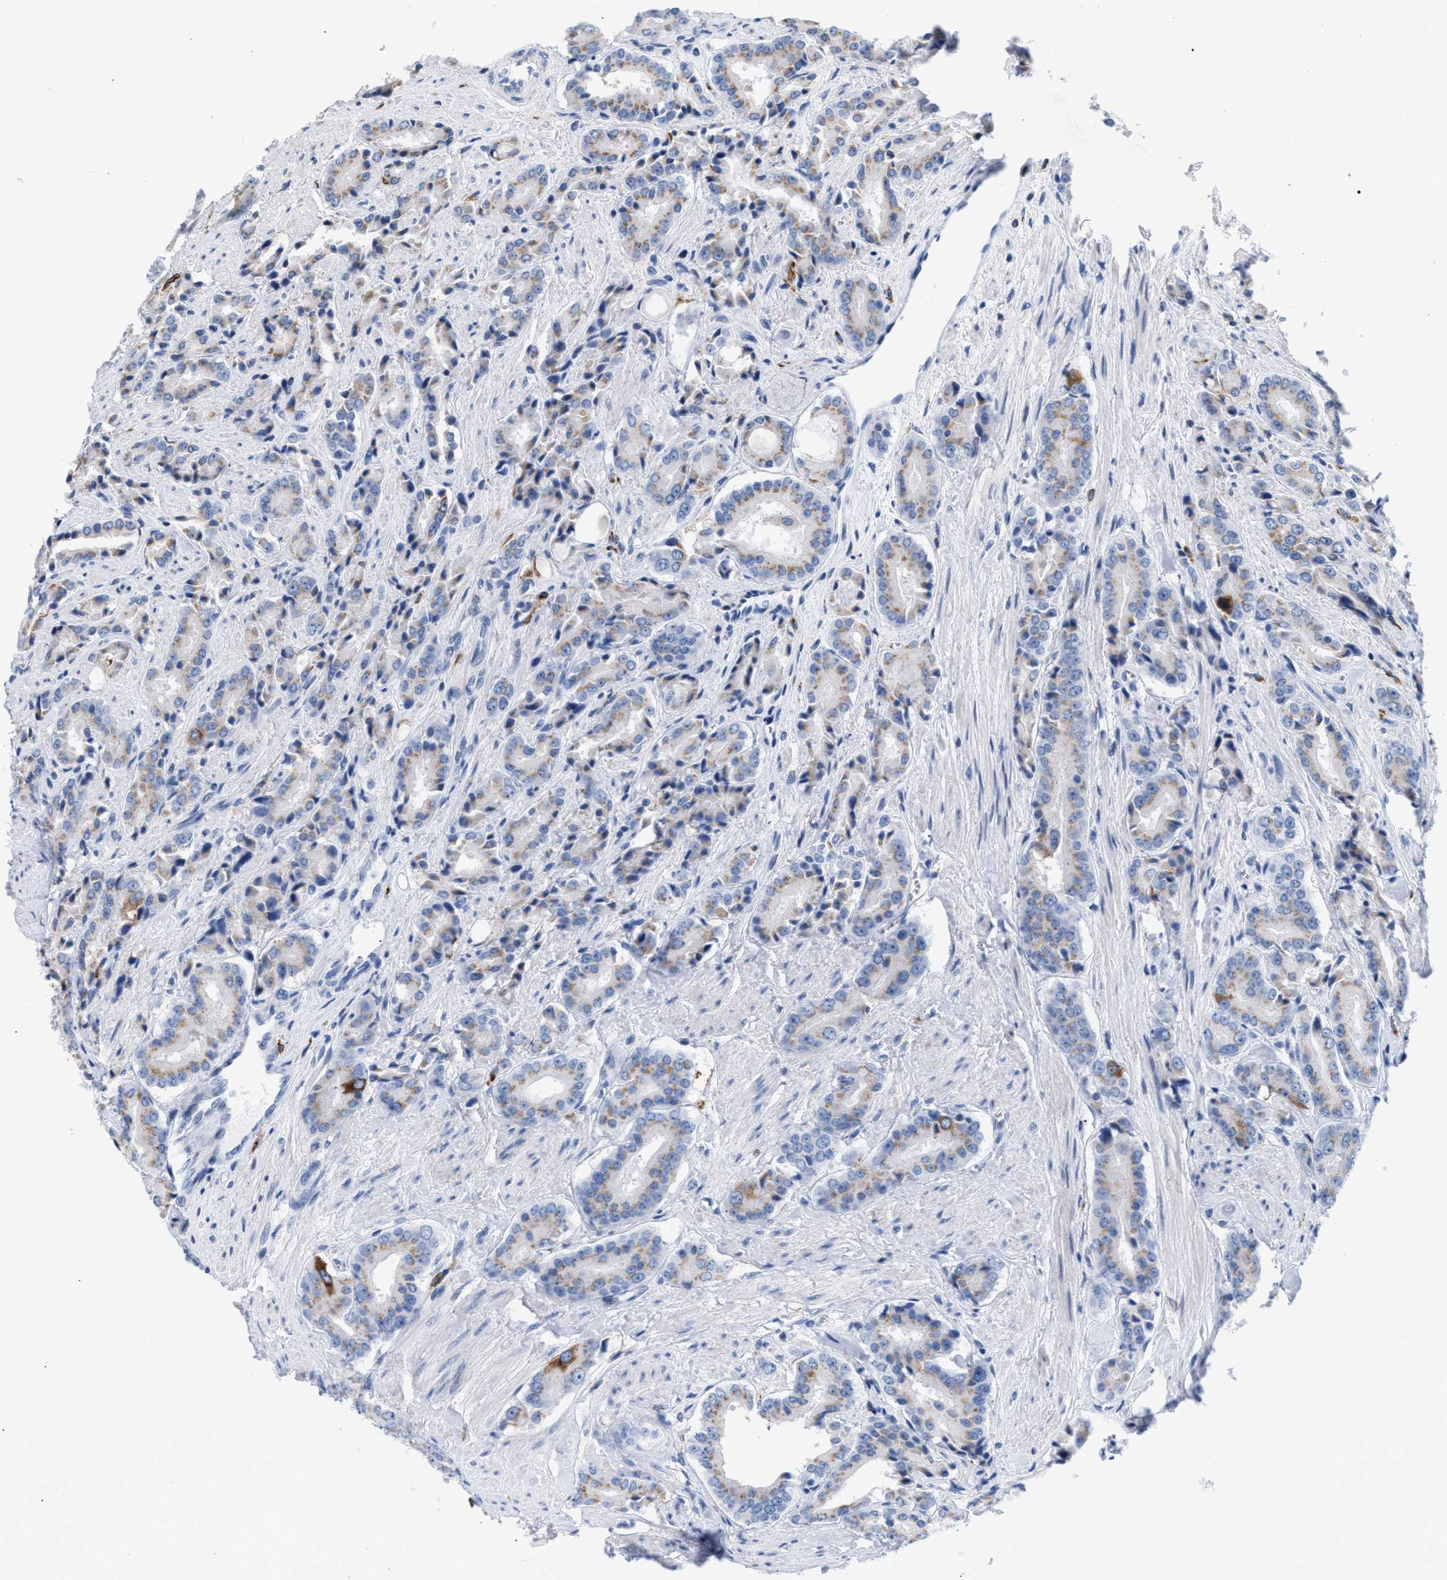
{"staining": {"intensity": "weak", "quantity": "25%-75%", "location": "cytoplasmic/membranous"}, "tissue": "prostate cancer", "cell_type": "Tumor cells", "image_type": "cancer", "snomed": [{"axis": "morphology", "description": "Adenocarcinoma, High grade"}, {"axis": "topography", "description": "Prostate"}], "caption": "Immunohistochemistry of human adenocarcinoma (high-grade) (prostate) exhibits low levels of weak cytoplasmic/membranous positivity in approximately 25%-75% of tumor cells.", "gene": "TACC3", "patient": {"sex": "male", "age": 71}}